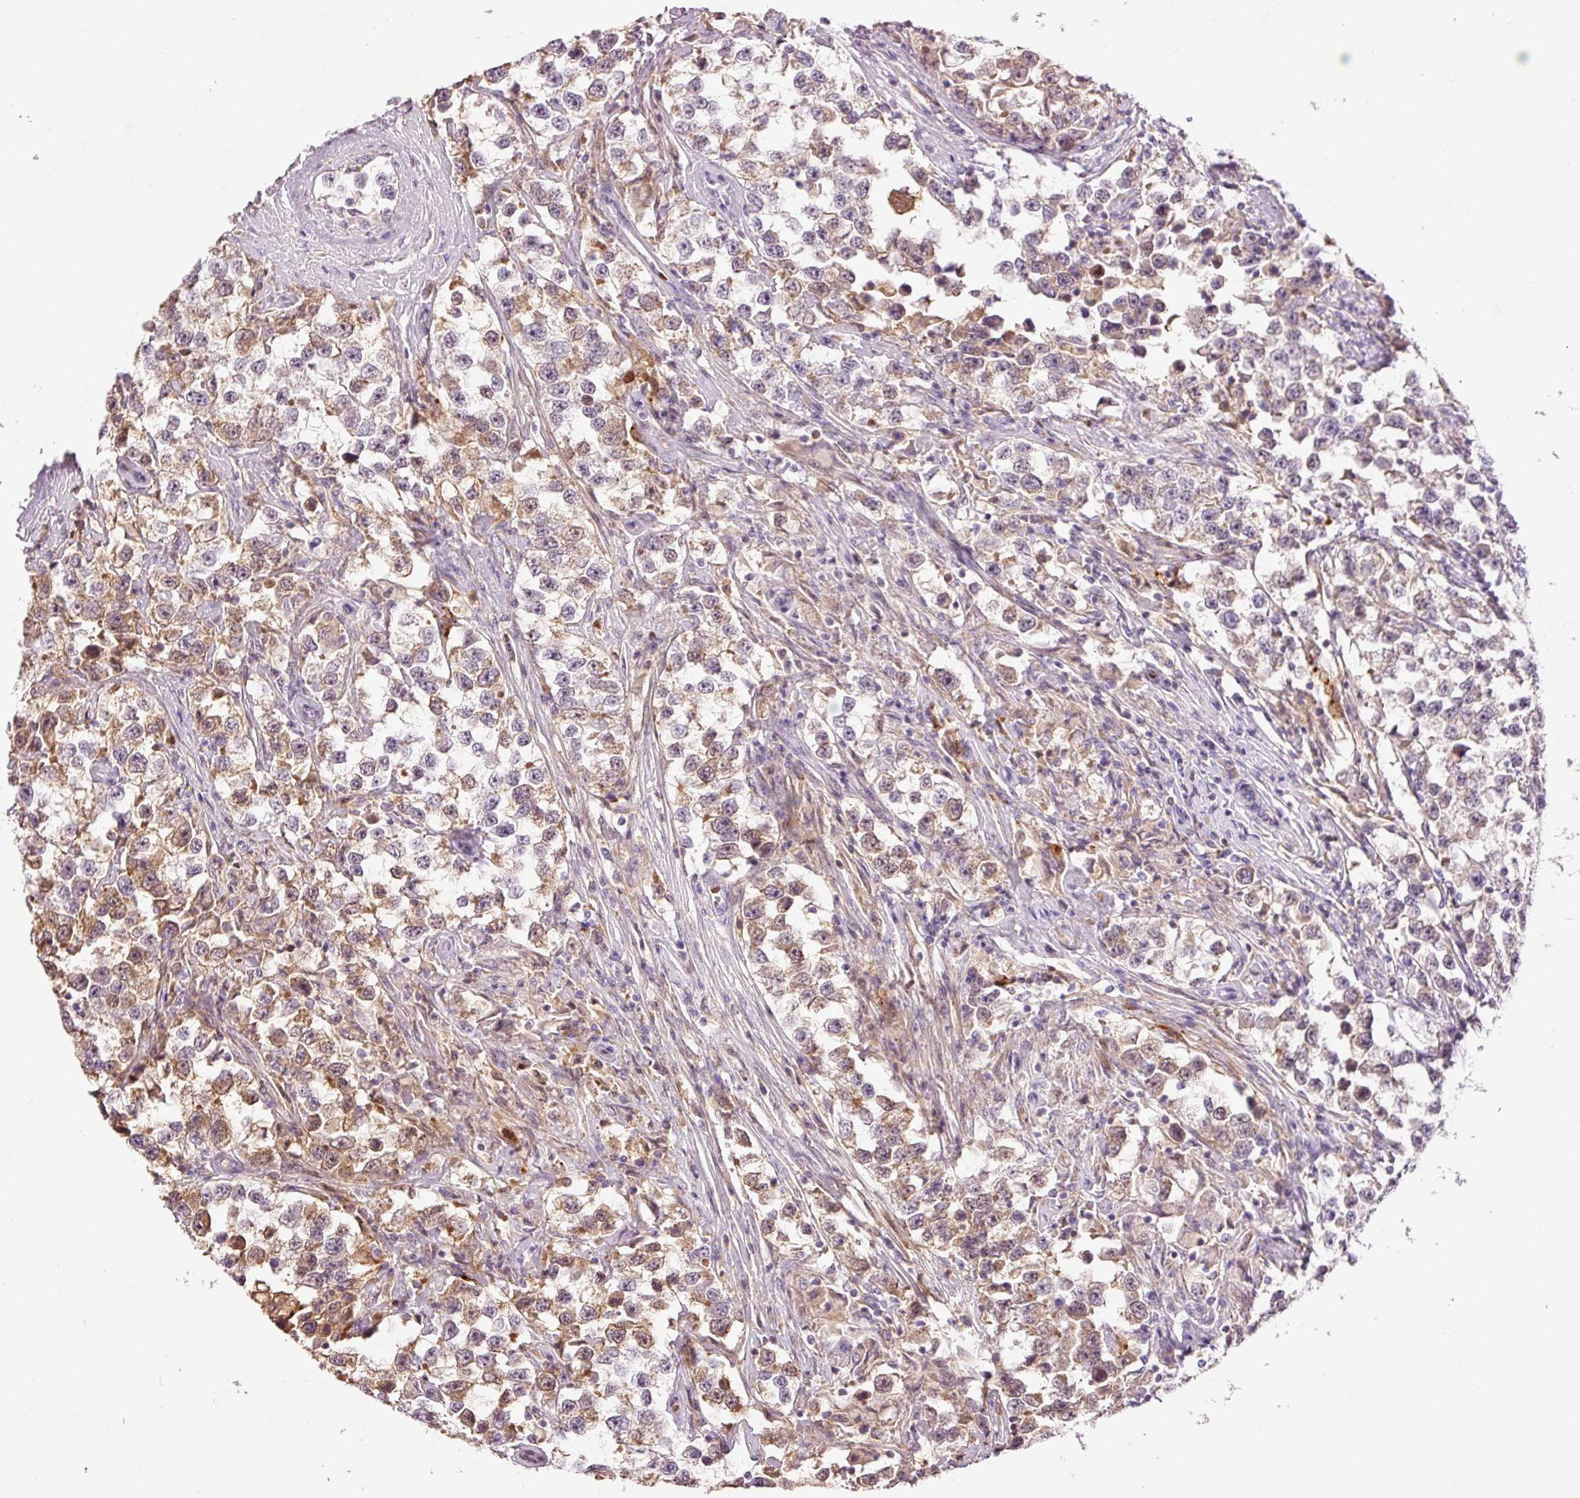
{"staining": {"intensity": "moderate", "quantity": "25%-75%", "location": "cytoplasmic/membranous,nuclear"}, "tissue": "testis cancer", "cell_type": "Tumor cells", "image_type": "cancer", "snomed": [{"axis": "morphology", "description": "Seminoma, NOS"}, {"axis": "topography", "description": "Testis"}], "caption": "About 25%-75% of tumor cells in human seminoma (testis) display moderate cytoplasmic/membranous and nuclear protein staining as visualized by brown immunohistochemical staining.", "gene": "CMTM8", "patient": {"sex": "male", "age": 46}}